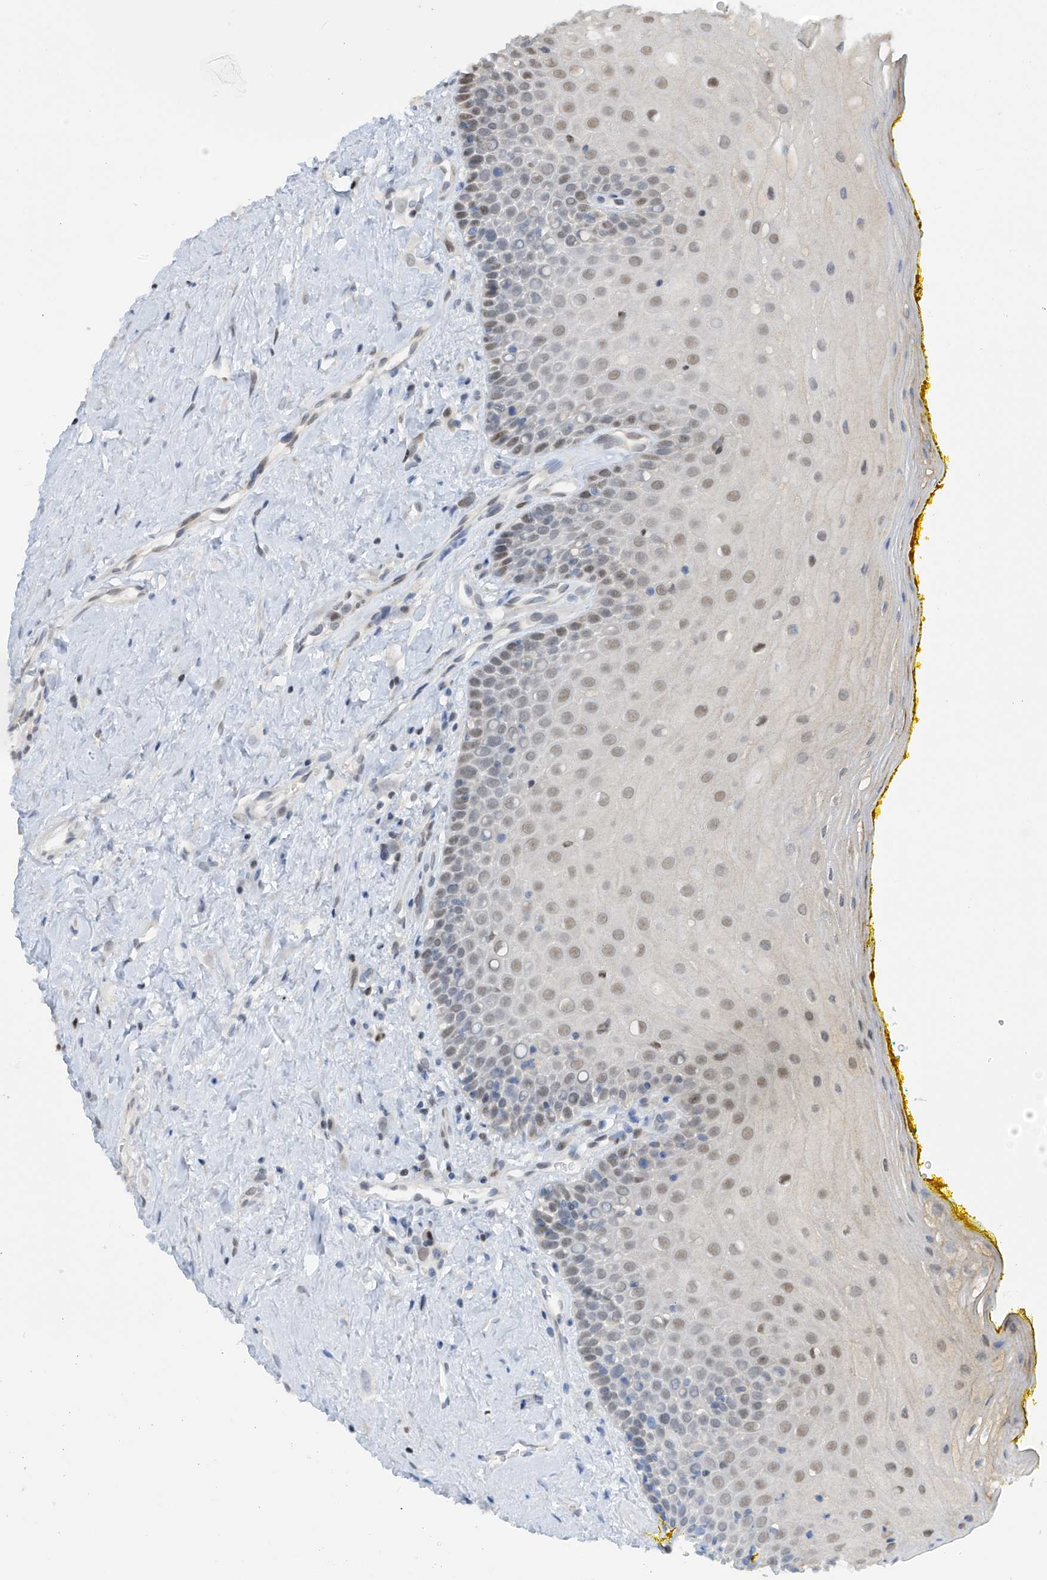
{"staining": {"intensity": "moderate", "quantity": "<25%", "location": "nuclear"}, "tissue": "oral mucosa", "cell_type": "Squamous epithelial cells", "image_type": "normal", "snomed": [{"axis": "morphology", "description": "Normal tissue, NOS"}, {"axis": "morphology", "description": "Squamous cell carcinoma, NOS"}, {"axis": "topography", "description": "Oral tissue"}, {"axis": "topography", "description": "Head-Neck"}], "caption": "Immunohistochemistry (IHC) histopathology image of normal oral mucosa stained for a protein (brown), which exhibits low levels of moderate nuclear staining in approximately <25% of squamous epithelial cells.", "gene": "PMM1", "patient": {"sex": "female", "age": 70}}